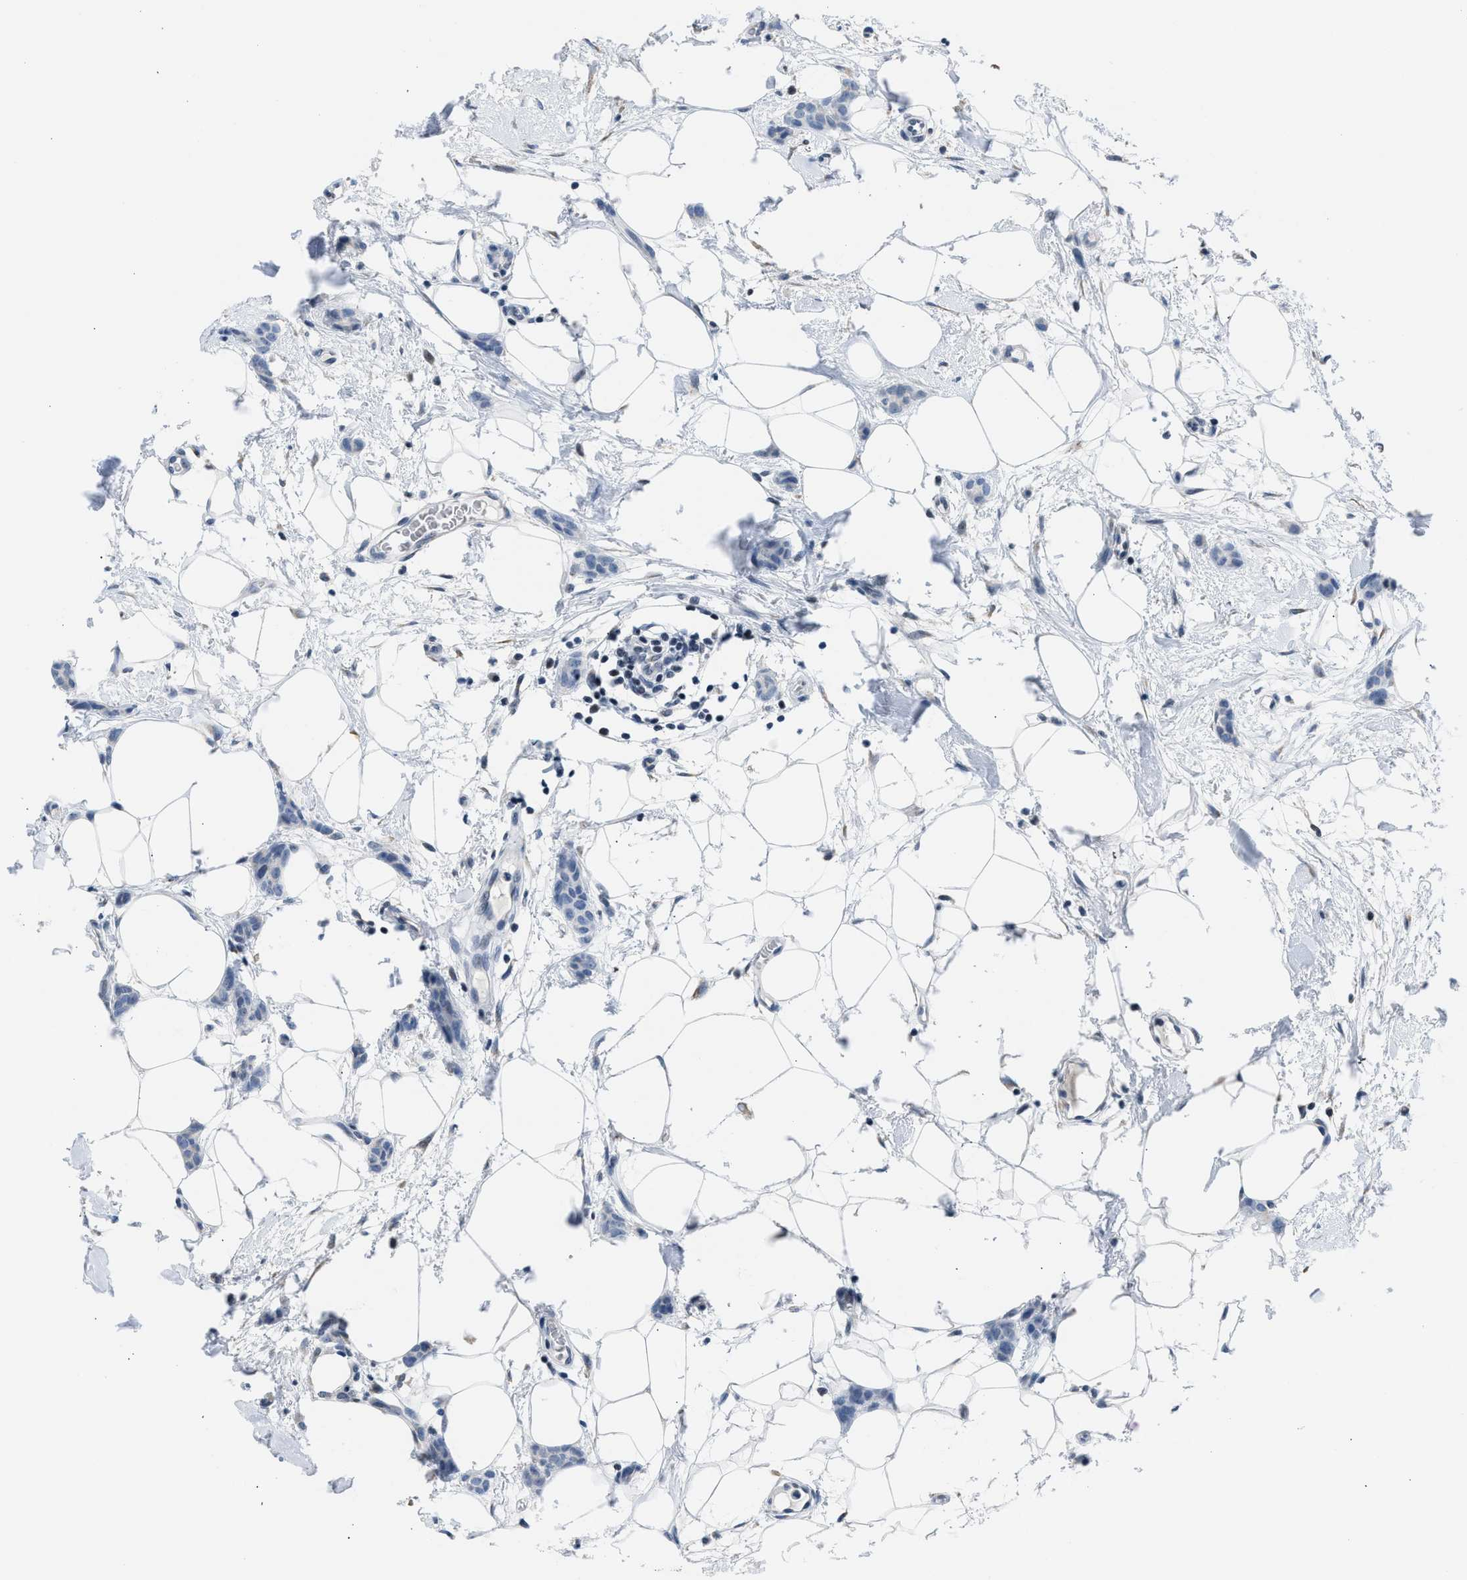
{"staining": {"intensity": "negative", "quantity": "none", "location": "none"}, "tissue": "breast cancer", "cell_type": "Tumor cells", "image_type": "cancer", "snomed": [{"axis": "morphology", "description": "Lobular carcinoma"}, {"axis": "topography", "description": "Skin"}, {"axis": "topography", "description": "Breast"}], "caption": "Immunohistochemistry (IHC) micrograph of neoplastic tissue: human lobular carcinoma (breast) stained with DAB (3,3'-diaminobenzidine) demonstrates no significant protein staining in tumor cells.", "gene": "TERF2IP", "patient": {"sex": "female", "age": 46}}